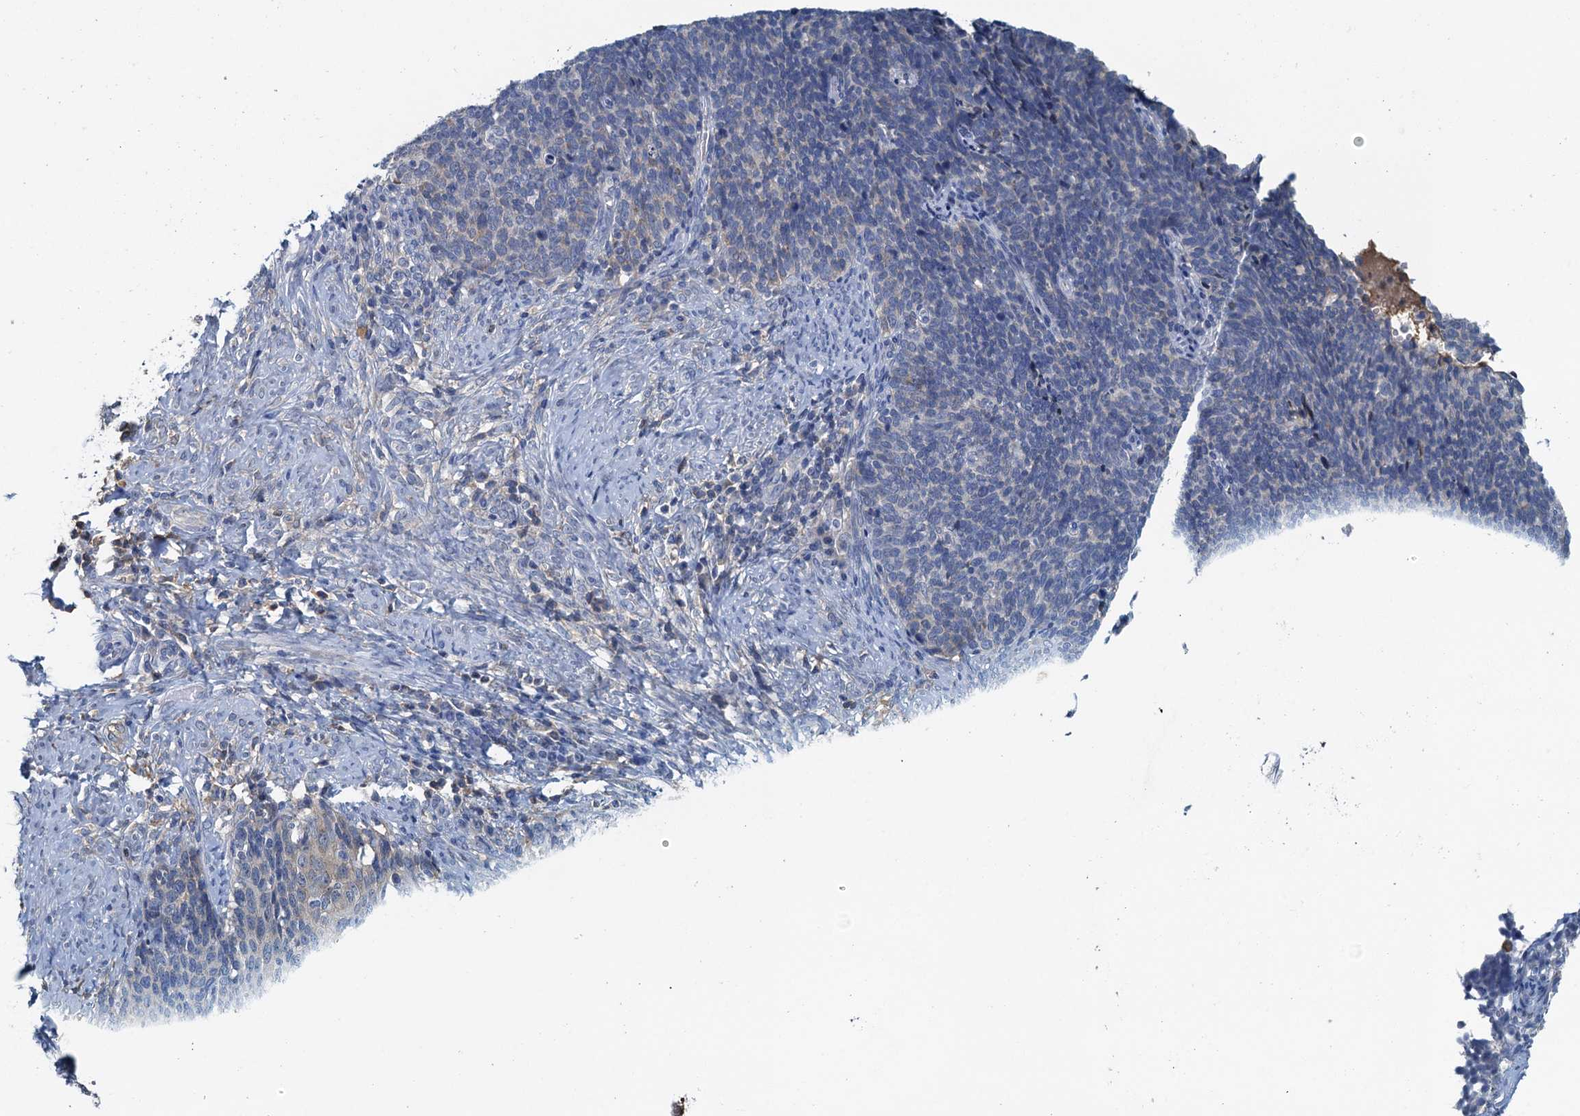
{"staining": {"intensity": "negative", "quantity": "none", "location": "none"}, "tissue": "cervical cancer", "cell_type": "Tumor cells", "image_type": "cancer", "snomed": [{"axis": "morphology", "description": "Squamous cell carcinoma, NOS"}, {"axis": "topography", "description": "Cervix"}], "caption": "An immunohistochemistry image of cervical cancer is shown. There is no staining in tumor cells of cervical cancer. (IHC, brightfield microscopy, high magnification).", "gene": "LSM14B", "patient": {"sex": "female", "age": 39}}